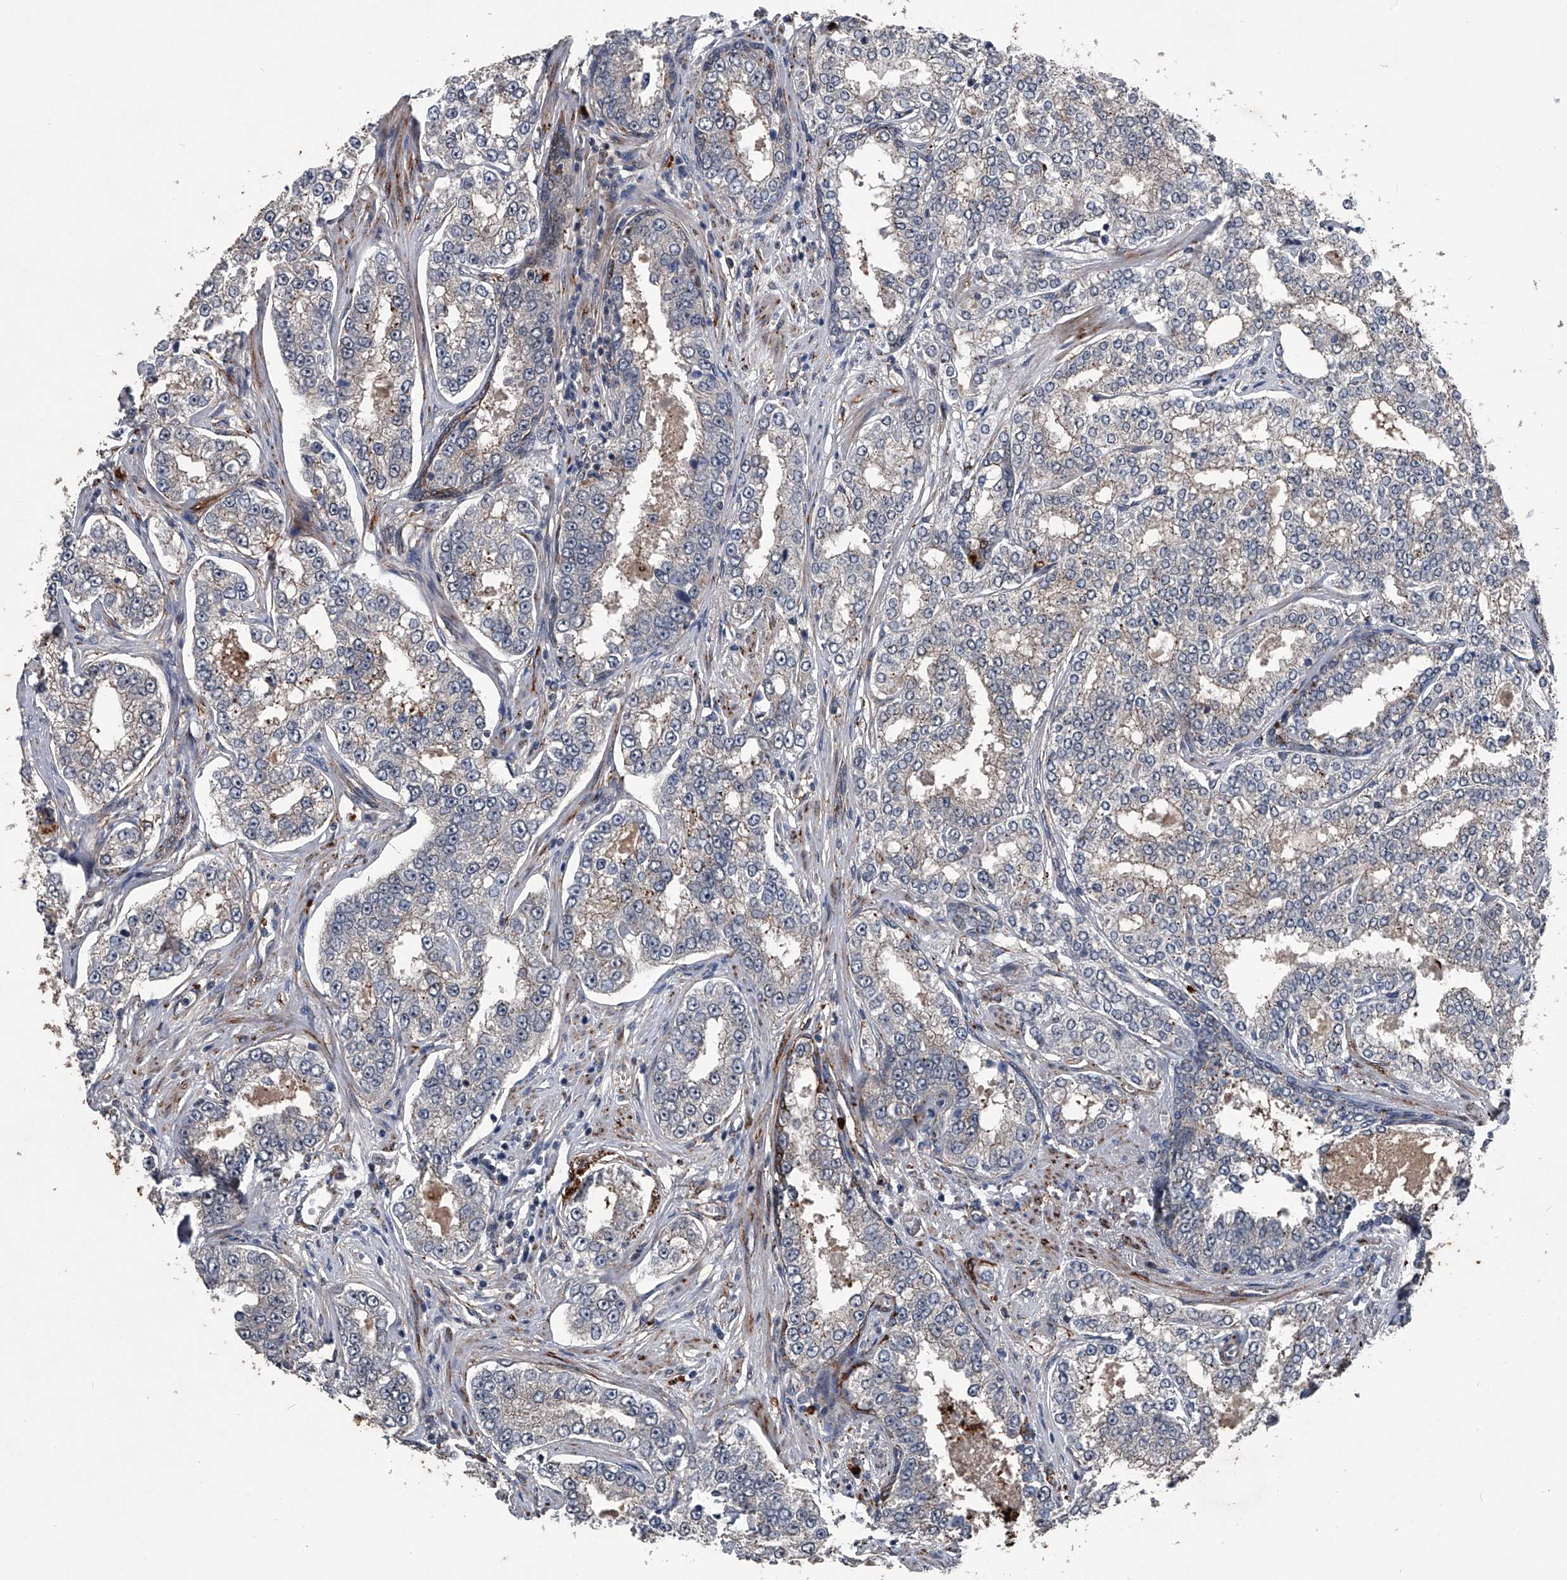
{"staining": {"intensity": "weak", "quantity": ">75%", "location": "cytoplasmic/membranous"}, "tissue": "prostate cancer", "cell_type": "Tumor cells", "image_type": "cancer", "snomed": [{"axis": "morphology", "description": "Normal tissue, NOS"}, {"axis": "morphology", "description": "Adenocarcinoma, High grade"}, {"axis": "topography", "description": "Prostate"}], "caption": "Prostate cancer (high-grade adenocarcinoma) tissue displays weak cytoplasmic/membranous staining in approximately >75% of tumor cells, visualized by immunohistochemistry.", "gene": "MAPKAP1", "patient": {"sex": "male", "age": 83}}